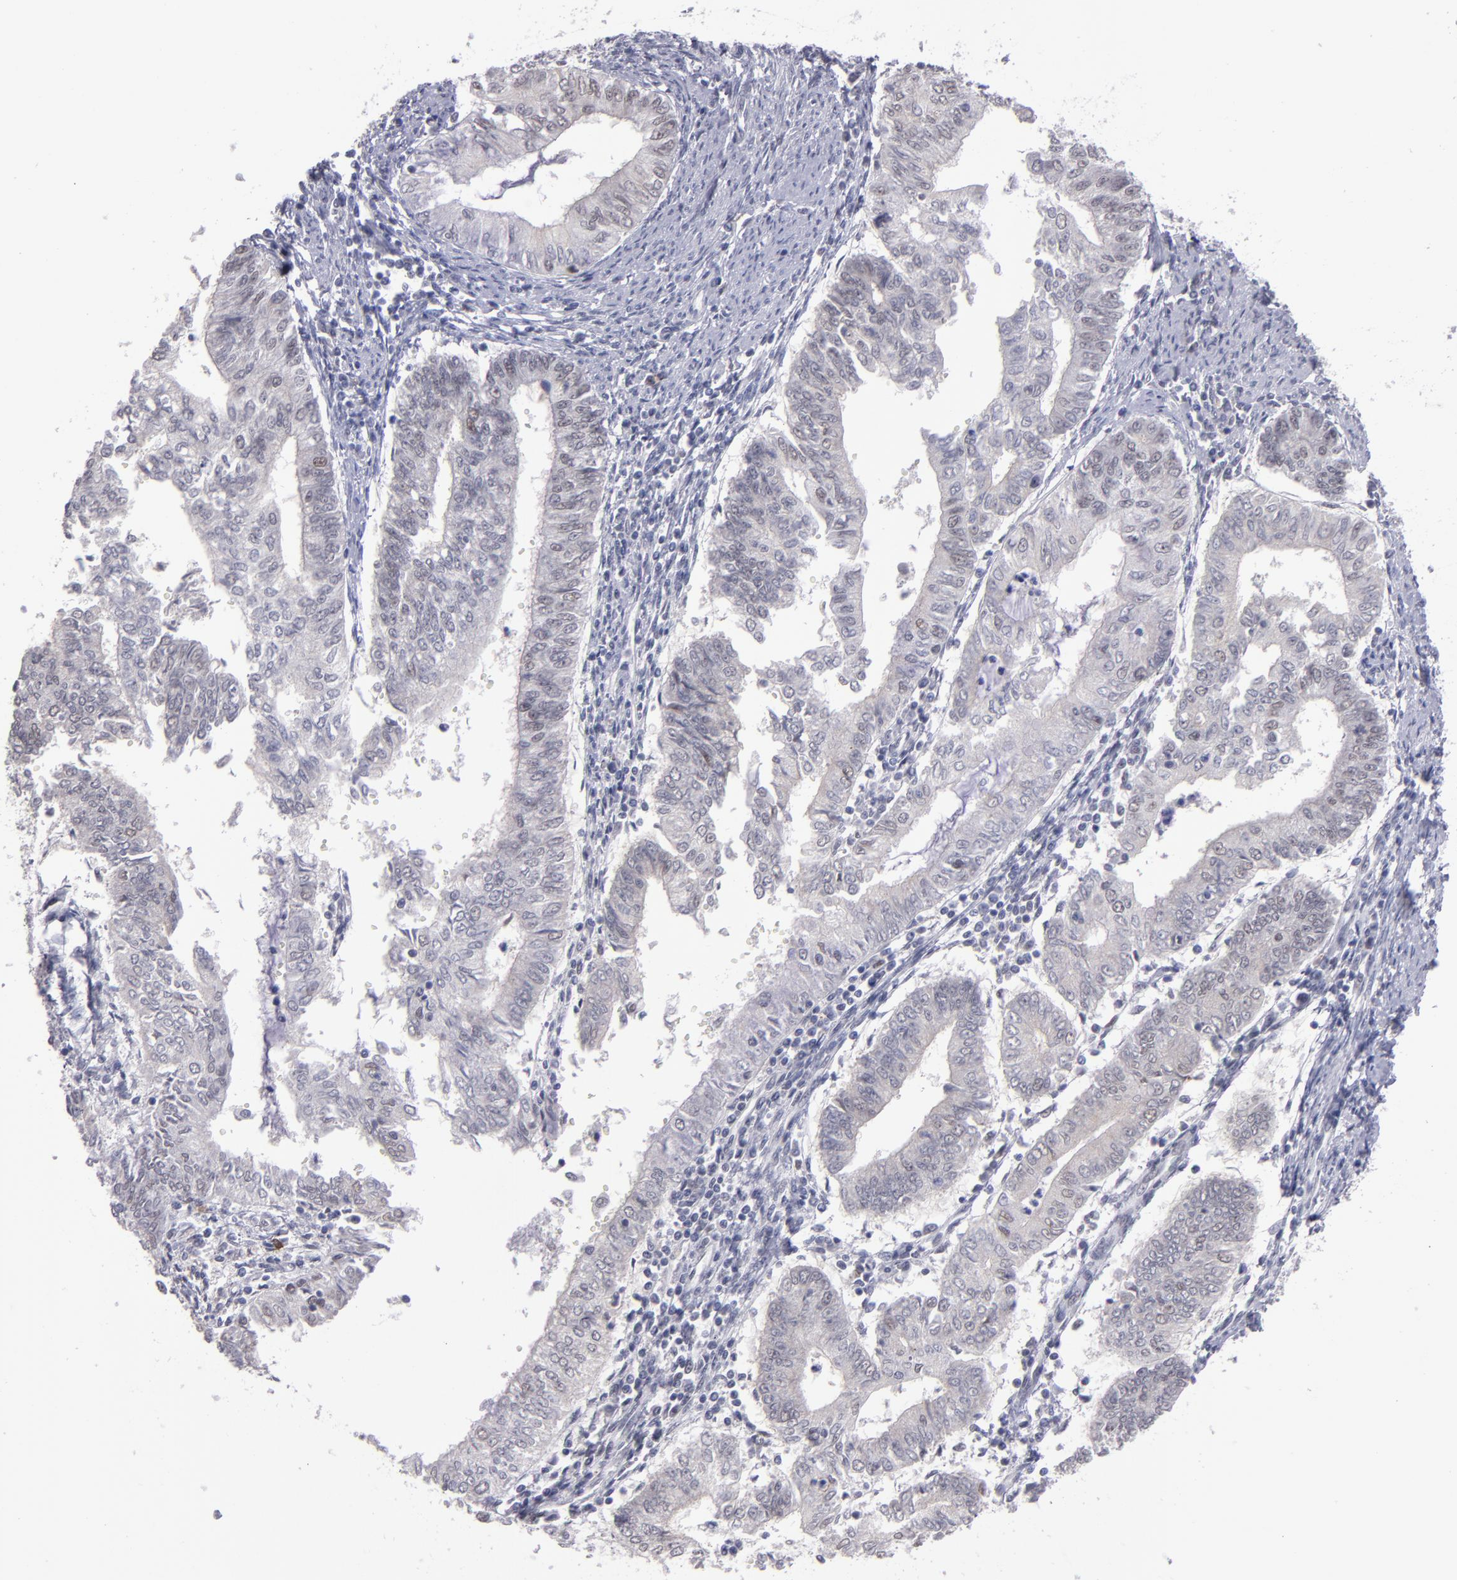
{"staining": {"intensity": "weak", "quantity": "<25%", "location": "nuclear"}, "tissue": "endometrial cancer", "cell_type": "Tumor cells", "image_type": "cancer", "snomed": [{"axis": "morphology", "description": "Adenocarcinoma, NOS"}, {"axis": "topography", "description": "Endometrium"}], "caption": "A micrograph of adenocarcinoma (endometrial) stained for a protein reveals no brown staining in tumor cells.", "gene": "OTUB2", "patient": {"sex": "female", "age": 66}}